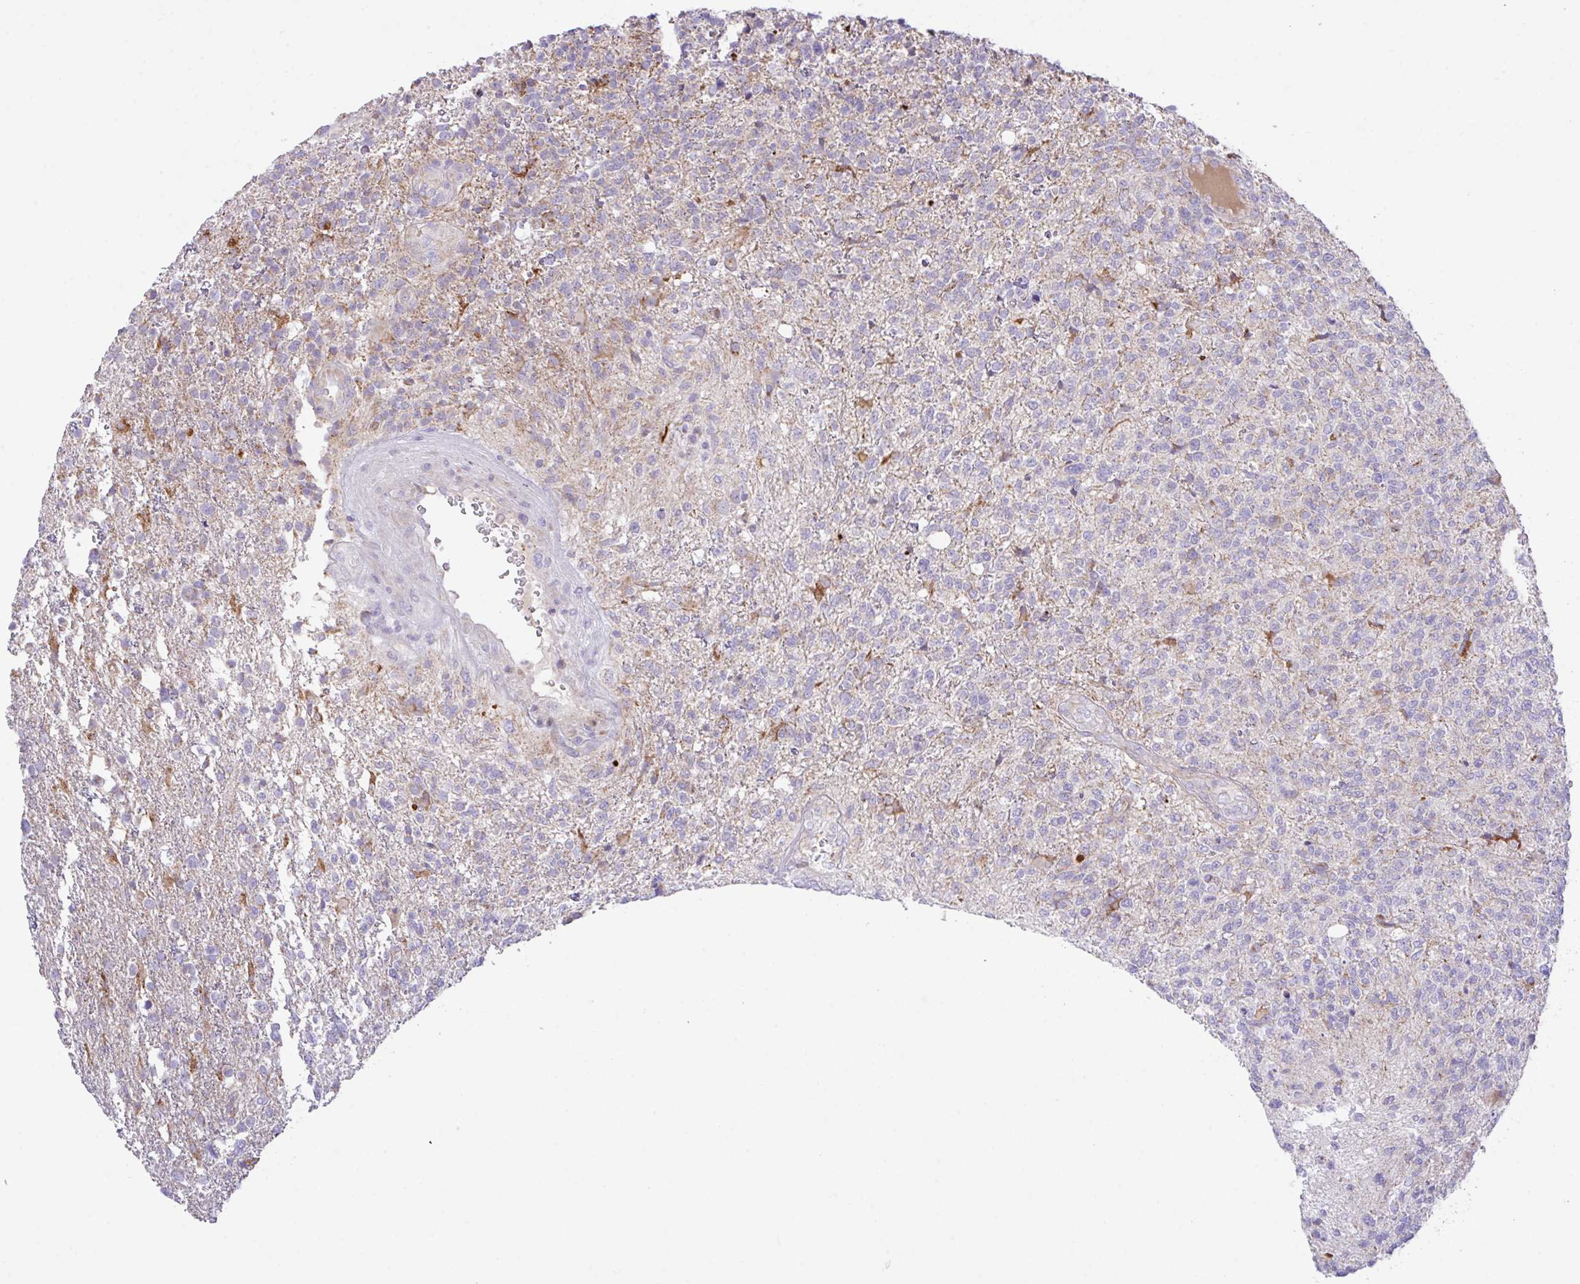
{"staining": {"intensity": "weak", "quantity": "<25%", "location": "cytoplasmic/membranous"}, "tissue": "glioma", "cell_type": "Tumor cells", "image_type": "cancer", "snomed": [{"axis": "morphology", "description": "Glioma, malignant, High grade"}, {"axis": "topography", "description": "Brain"}], "caption": "High magnification brightfield microscopy of malignant glioma (high-grade) stained with DAB (3,3'-diaminobenzidine) (brown) and counterstained with hematoxylin (blue): tumor cells show no significant expression.", "gene": "CHDH", "patient": {"sex": "male", "age": 56}}